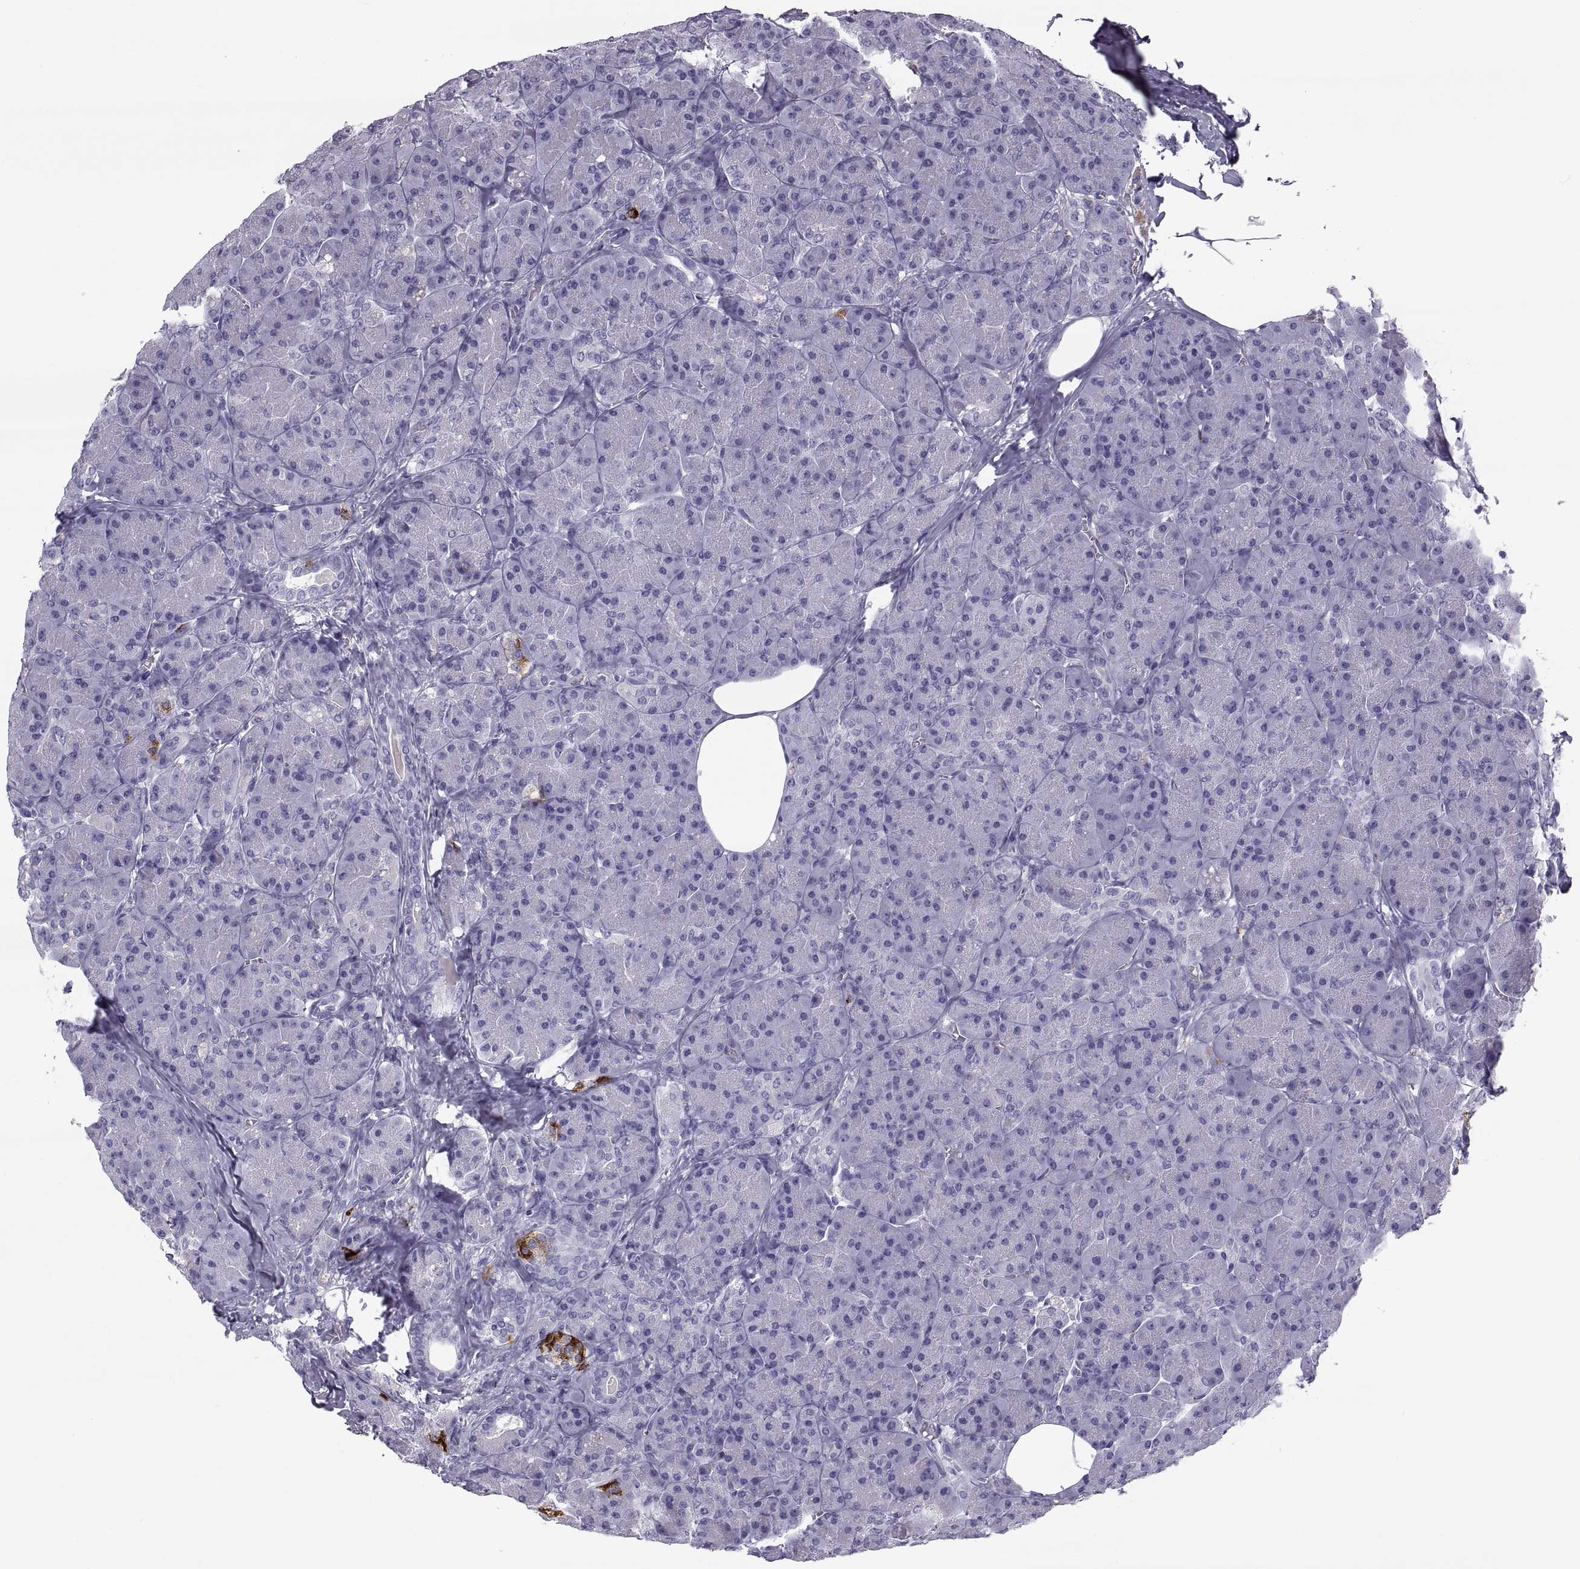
{"staining": {"intensity": "negative", "quantity": "none", "location": "none"}, "tissue": "pancreas", "cell_type": "Exocrine glandular cells", "image_type": "normal", "snomed": [{"axis": "morphology", "description": "Normal tissue, NOS"}, {"axis": "topography", "description": "Pancreas"}], "caption": "DAB (3,3'-diaminobenzidine) immunohistochemical staining of unremarkable pancreas demonstrates no significant positivity in exocrine glandular cells.", "gene": "PCSK1N", "patient": {"sex": "male", "age": 57}}